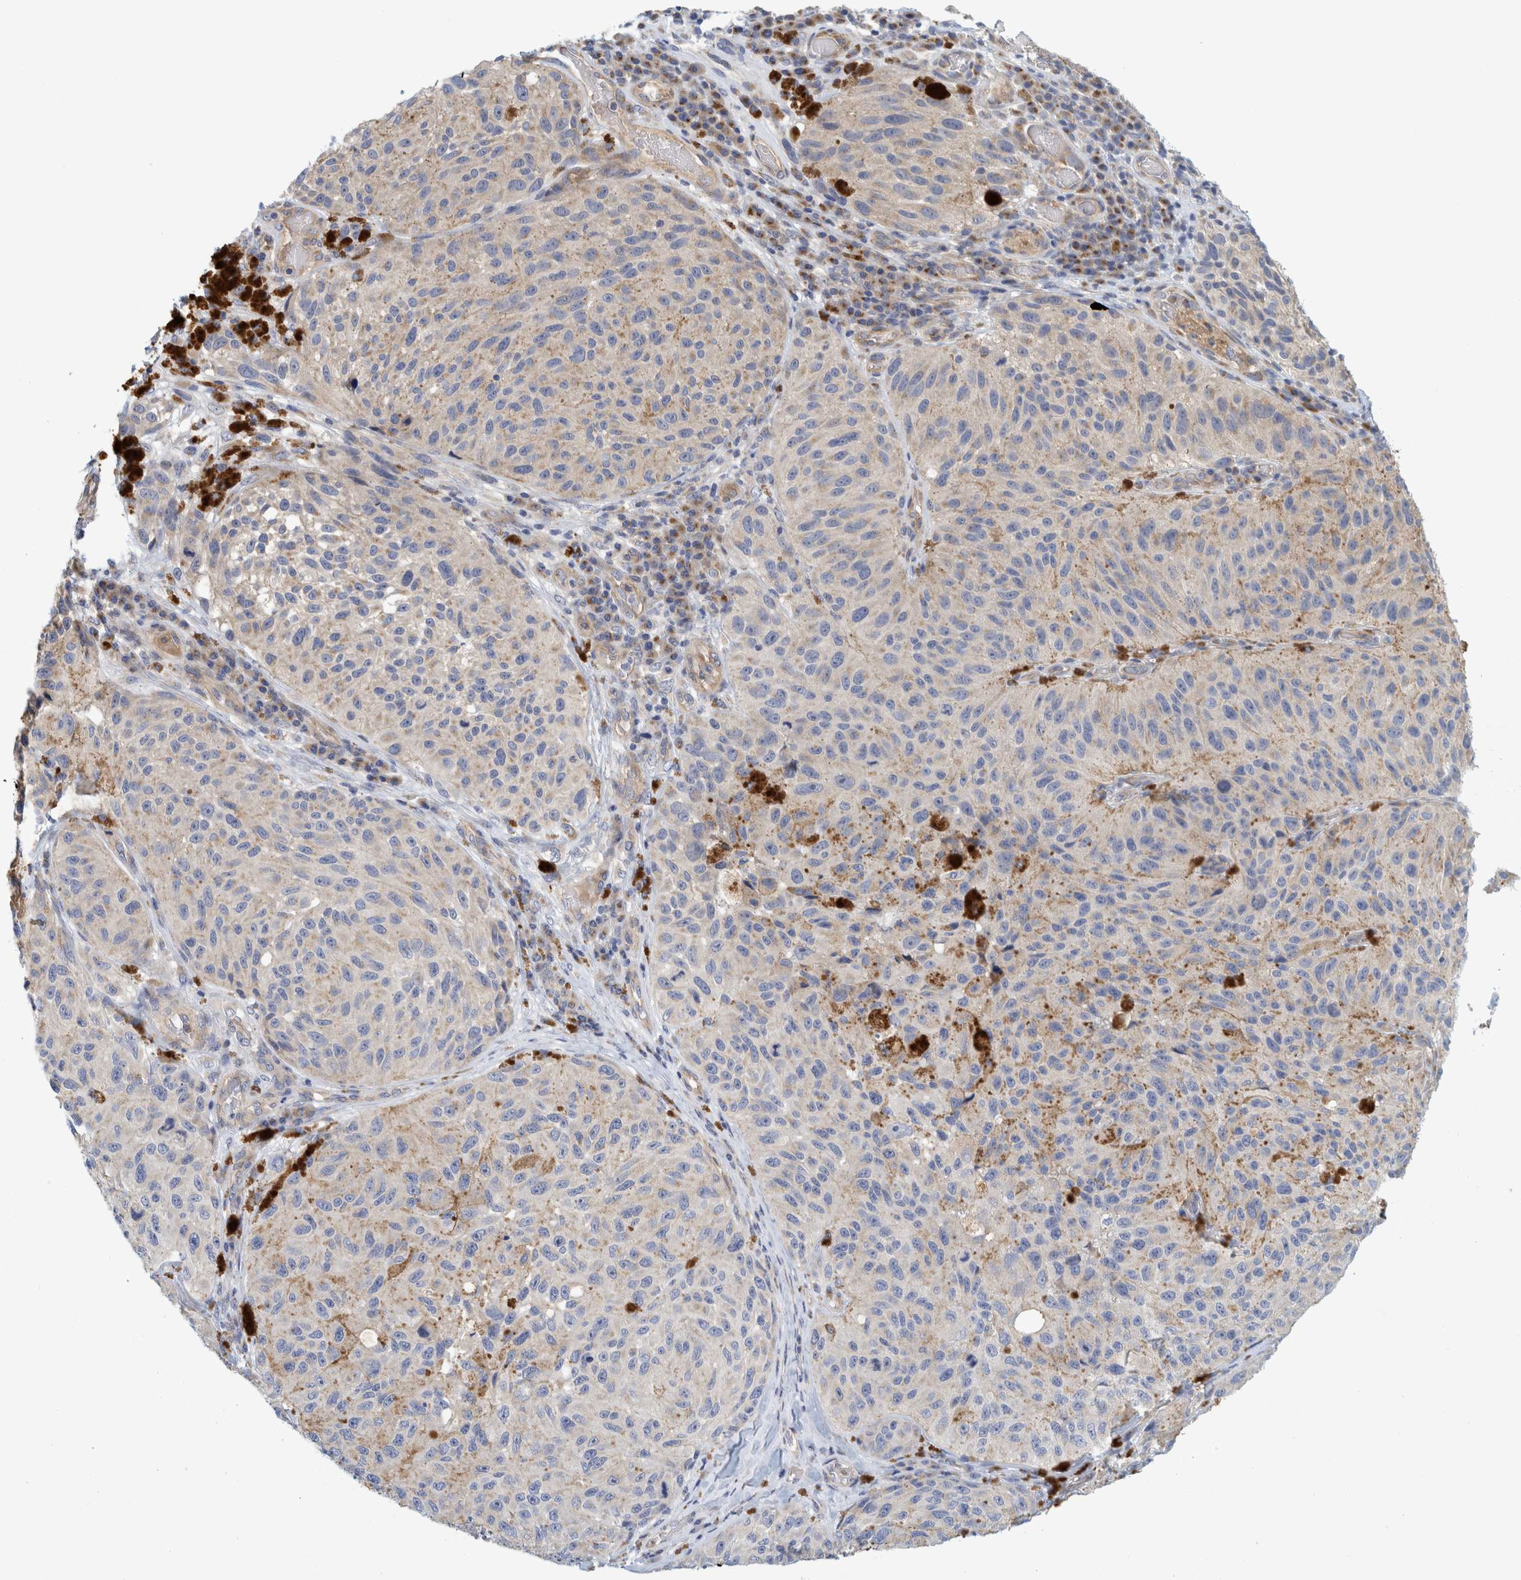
{"staining": {"intensity": "negative", "quantity": "none", "location": "none"}, "tissue": "melanoma", "cell_type": "Tumor cells", "image_type": "cancer", "snomed": [{"axis": "morphology", "description": "Malignant melanoma, NOS"}, {"axis": "topography", "description": "Skin"}], "caption": "Photomicrograph shows no protein positivity in tumor cells of malignant melanoma tissue. (Immunohistochemistry (ihc), brightfield microscopy, high magnification).", "gene": "ZNF324B", "patient": {"sex": "female", "age": 73}}